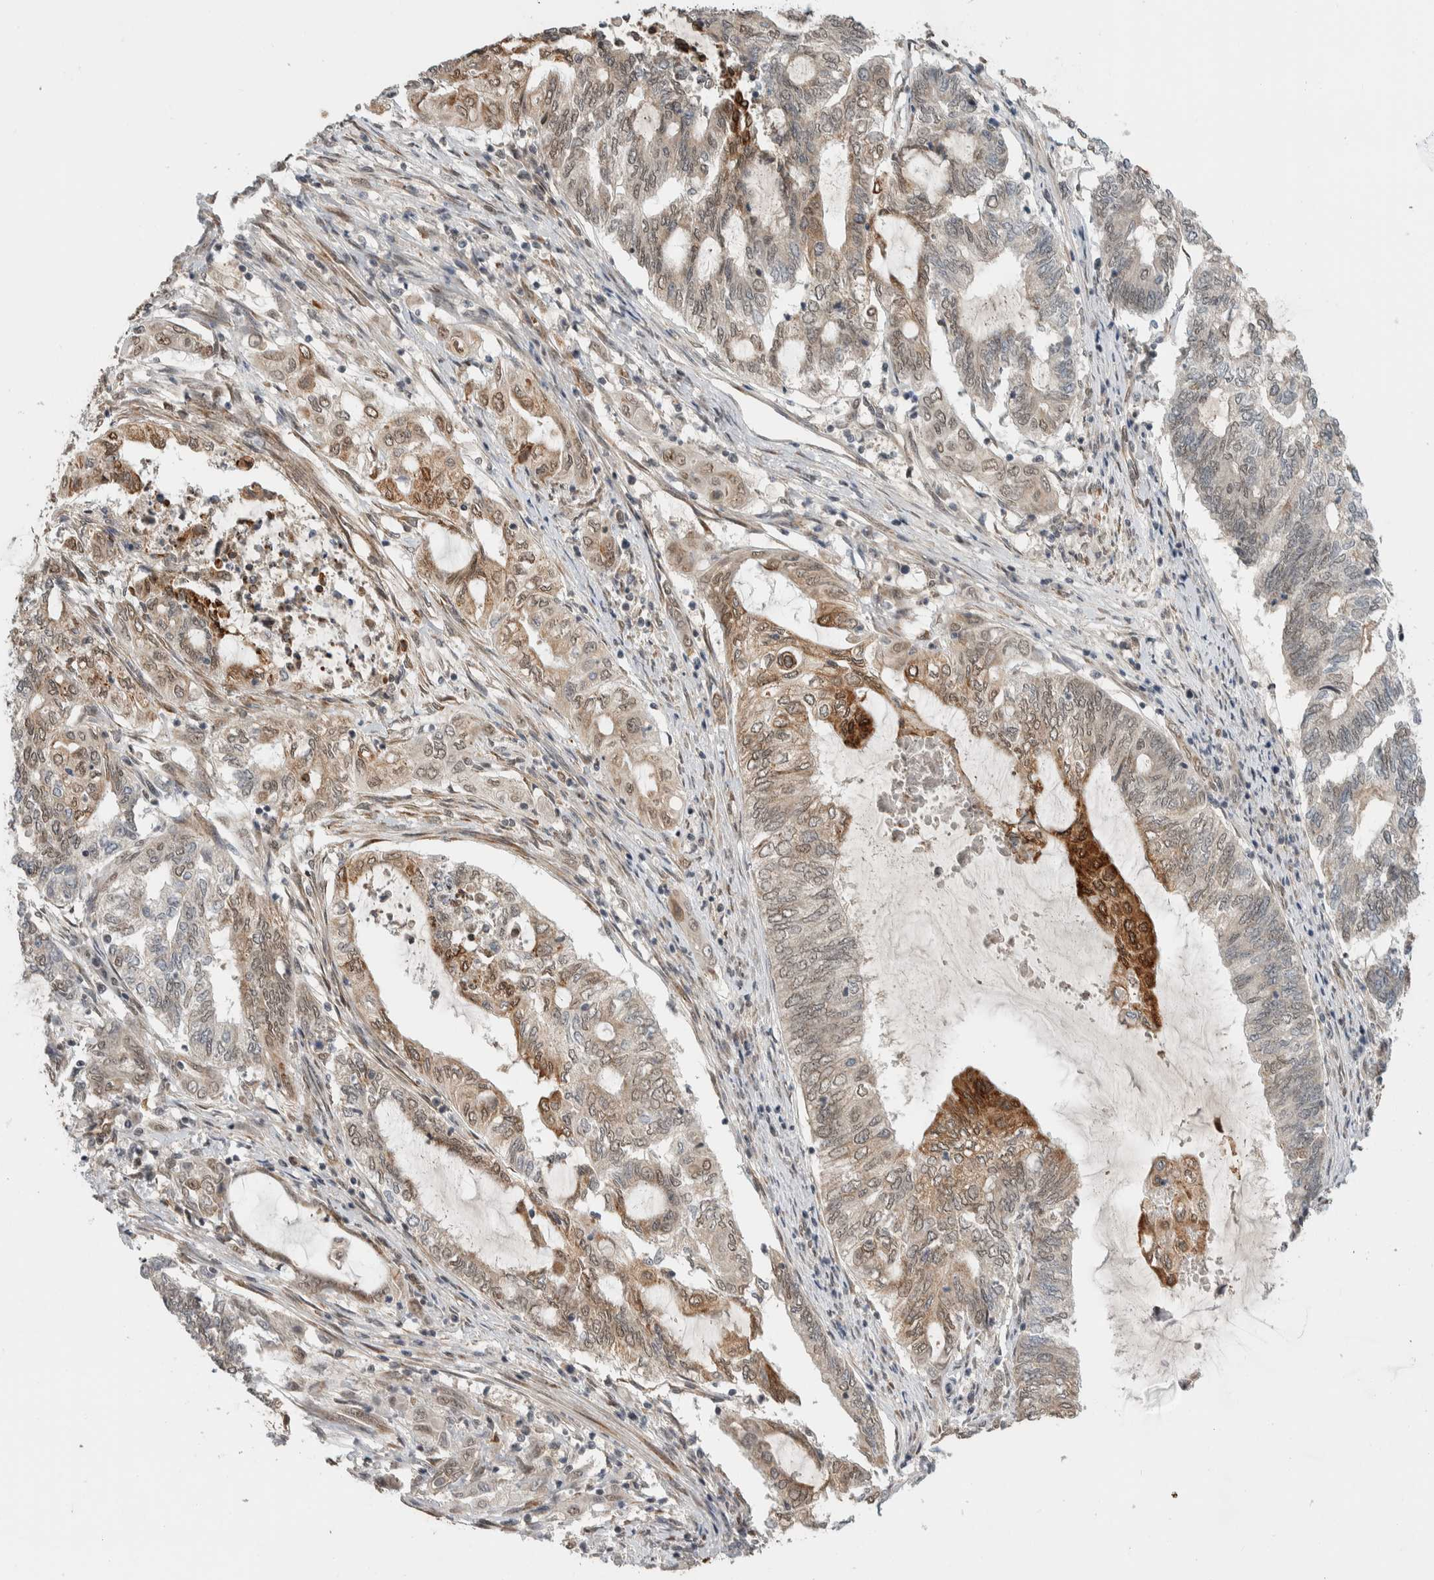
{"staining": {"intensity": "moderate", "quantity": "25%-75%", "location": "cytoplasmic/membranous,nuclear"}, "tissue": "endometrial cancer", "cell_type": "Tumor cells", "image_type": "cancer", "snomed": [{"axis": "morphology", "description": "Adenocarcinoma, NOS"}, {"axis": "topography", "description": "Uterus"}, {"axis": "topography", "description": "Endometrium"}], "caption": "IHC photomicrograph of human endometrial adenocarcinoma stained for a protein (brown), which exhibits medium levels of moderate cytoplasmic/membranous and nuclear staining in approximately 25%-75% of tumor cells.", "gene": "TNRC18", "patient": {"sex": "female", "age": 70}}